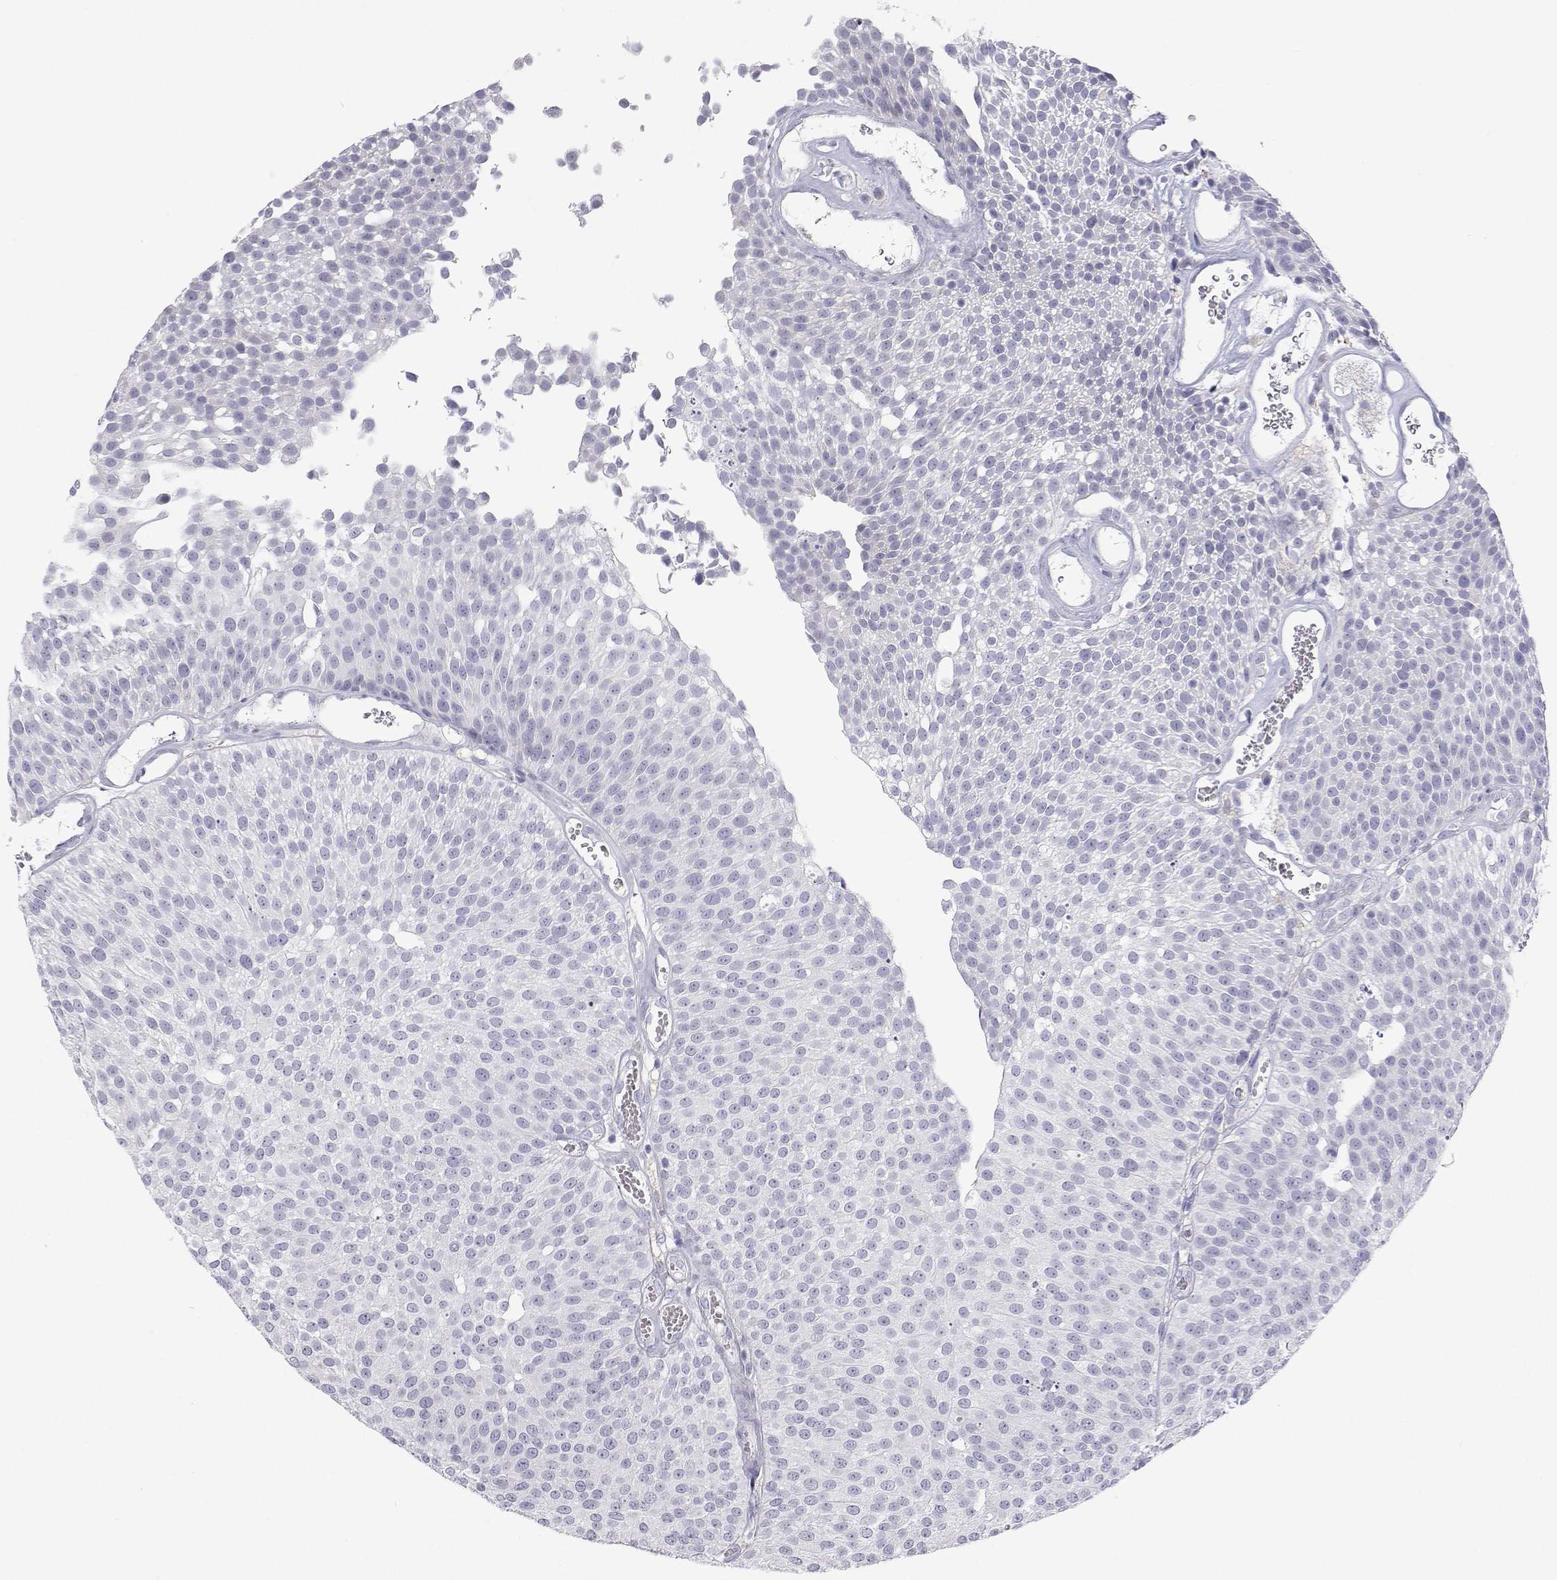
{"staining": {"intensity": "negative", "quantity": "none", "location": "none"}, "tissue": "urothelial cancer", "cell_type": "Tumor cells", "image_type": "cancer", "snomed": [{"axis": "morphology", "description": "Urothelial carcinoma, Low grade"}, {"axis": "topography", "description": "Urinary bladder"}], "caption": "DAB immunohistochemical staining of human urothelial cancer demonstrates no significant expression in tumor cells.", "gene": "TTN", "patient": {"sex": "female", "age": 79}}